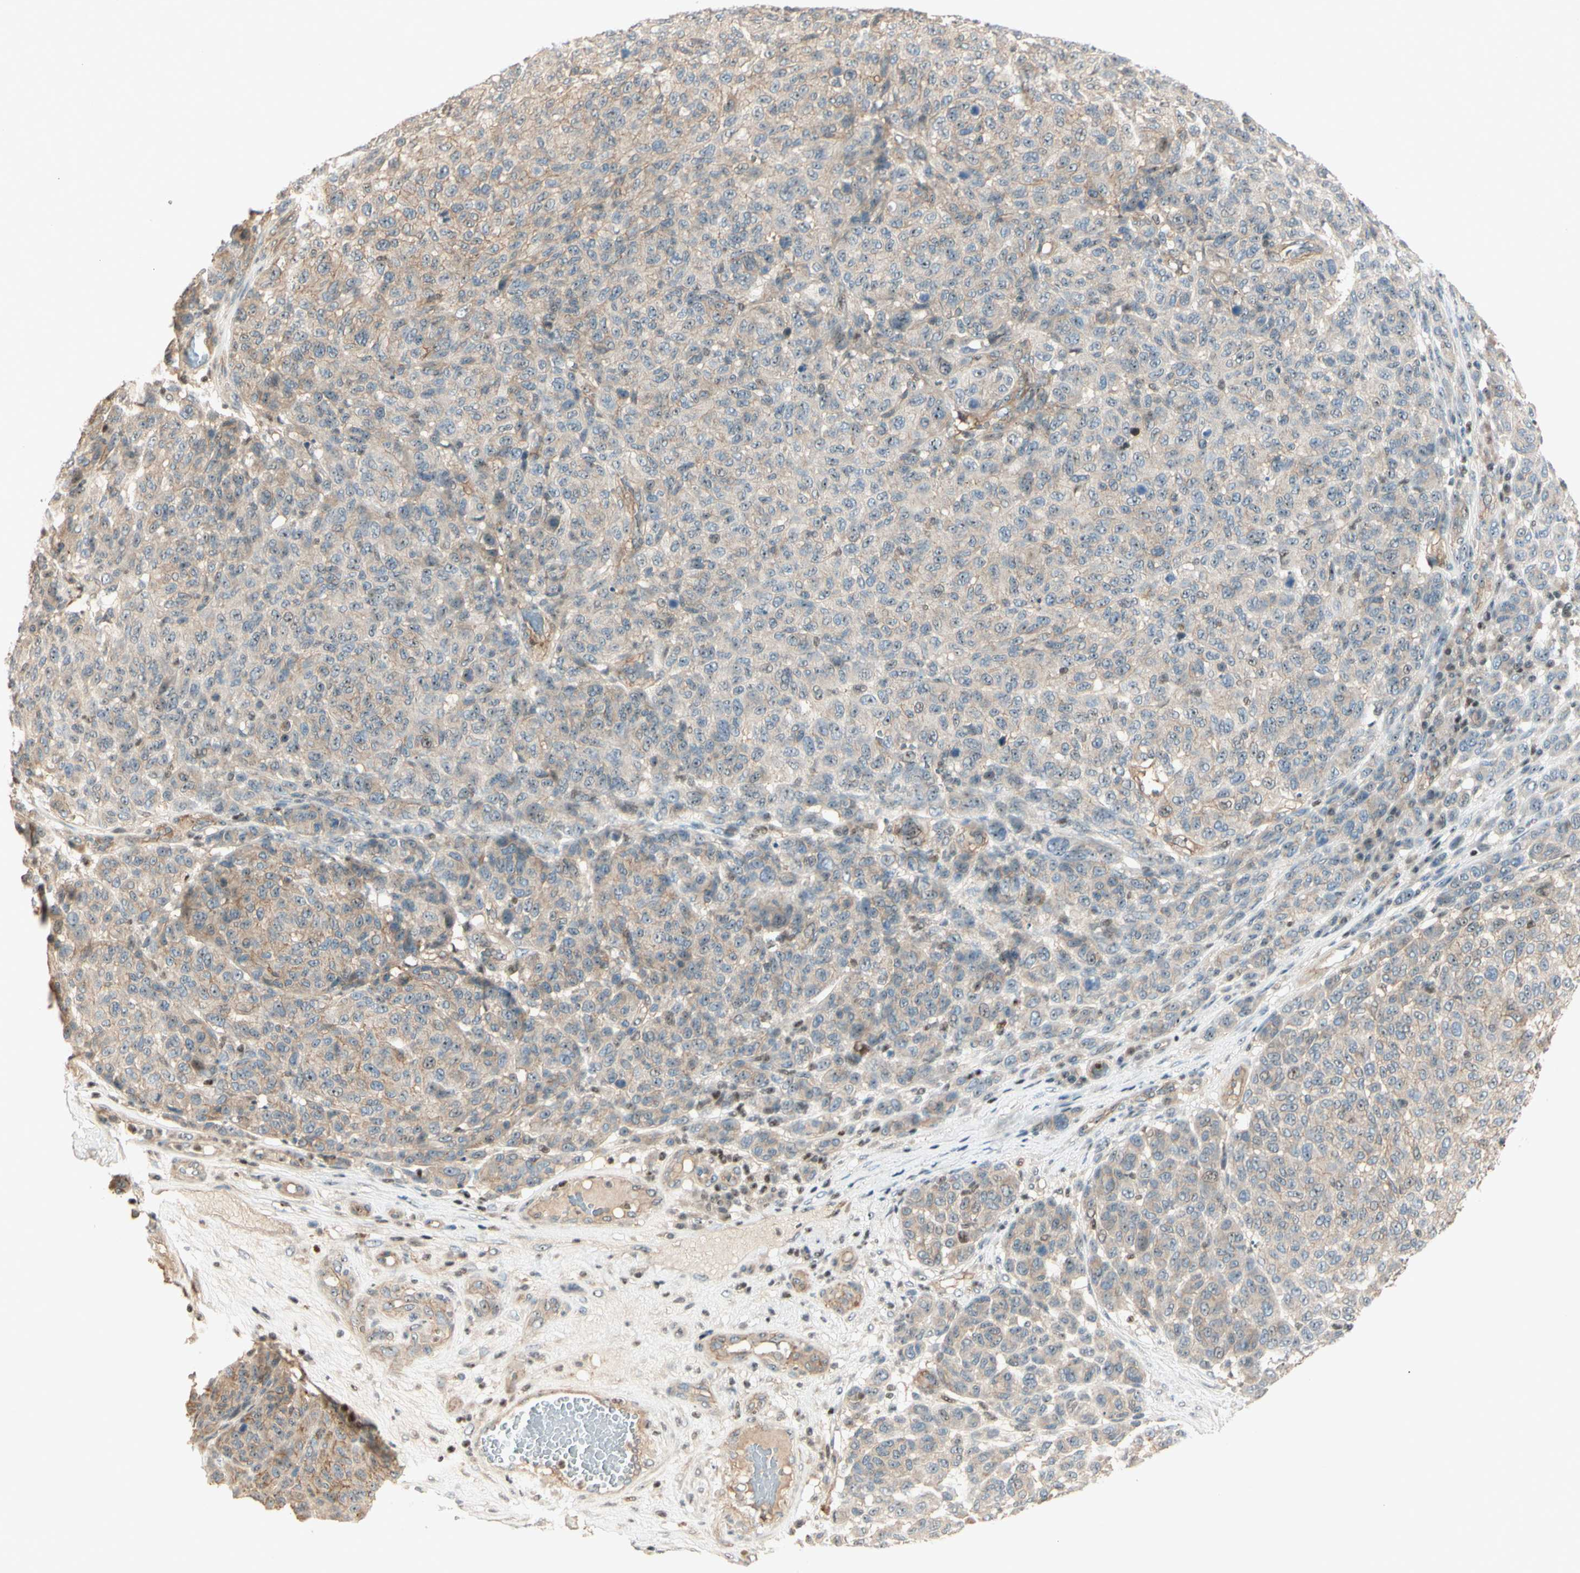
{"staining": {"intensity": "weak", "quantity": ">75%", "location": "cytoplasmic/membranous"}, "tissue": "melanoma", "cell_type": "Tumor cells", "image_type": "cancer", "snomed": [{"axis": "morphology", "description": "Malignant melanoma, NOS"}, {"axis": "topography", "description": "Skin"}], "caption": "Malignant melanoma stained for a protein reveals weak cytoplasmic/membranous positivity in tumor cells.", "gene": "NFYA", "patient": {"sex": "male", "age": 59}}